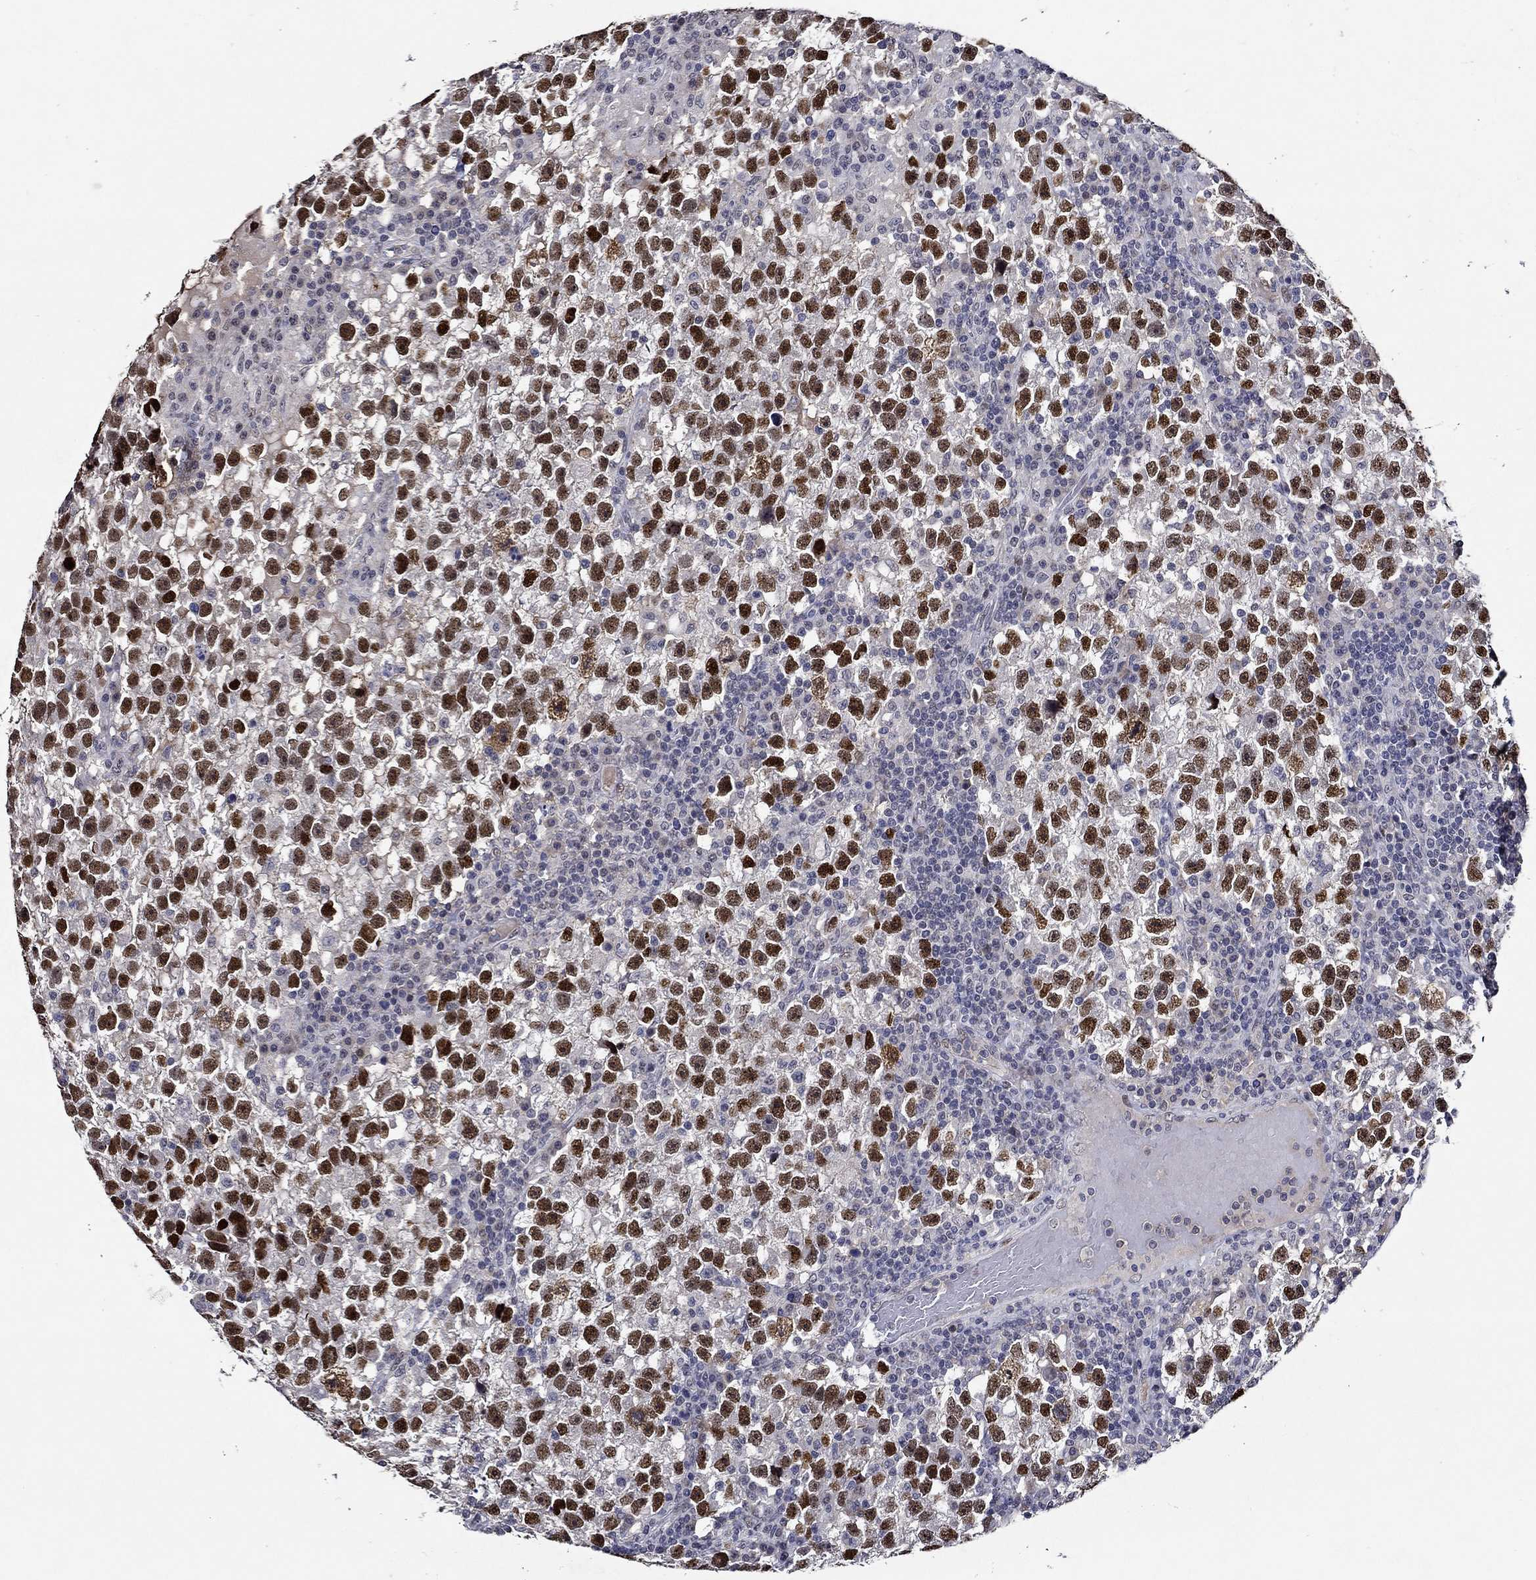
{"staining": {"intensity": "strong", "quantity": ">75%", "location": "nuclear"}, "tissue": "testis cancer", "cell_type": "Tumor cells", "image_type": "cancer", "snomed": [{"axis": "morphology", "description": "Seminoma, NOS"}, {"axis": "topography", "description": "Testis"}], "caption": "This is a histology image of immunohistochemistry staining of testis cancer, which shows strong positivity in the nuclear of tumor cells.", "gene": "GATA2", "patient": {"sex": "male", "age": 47}}